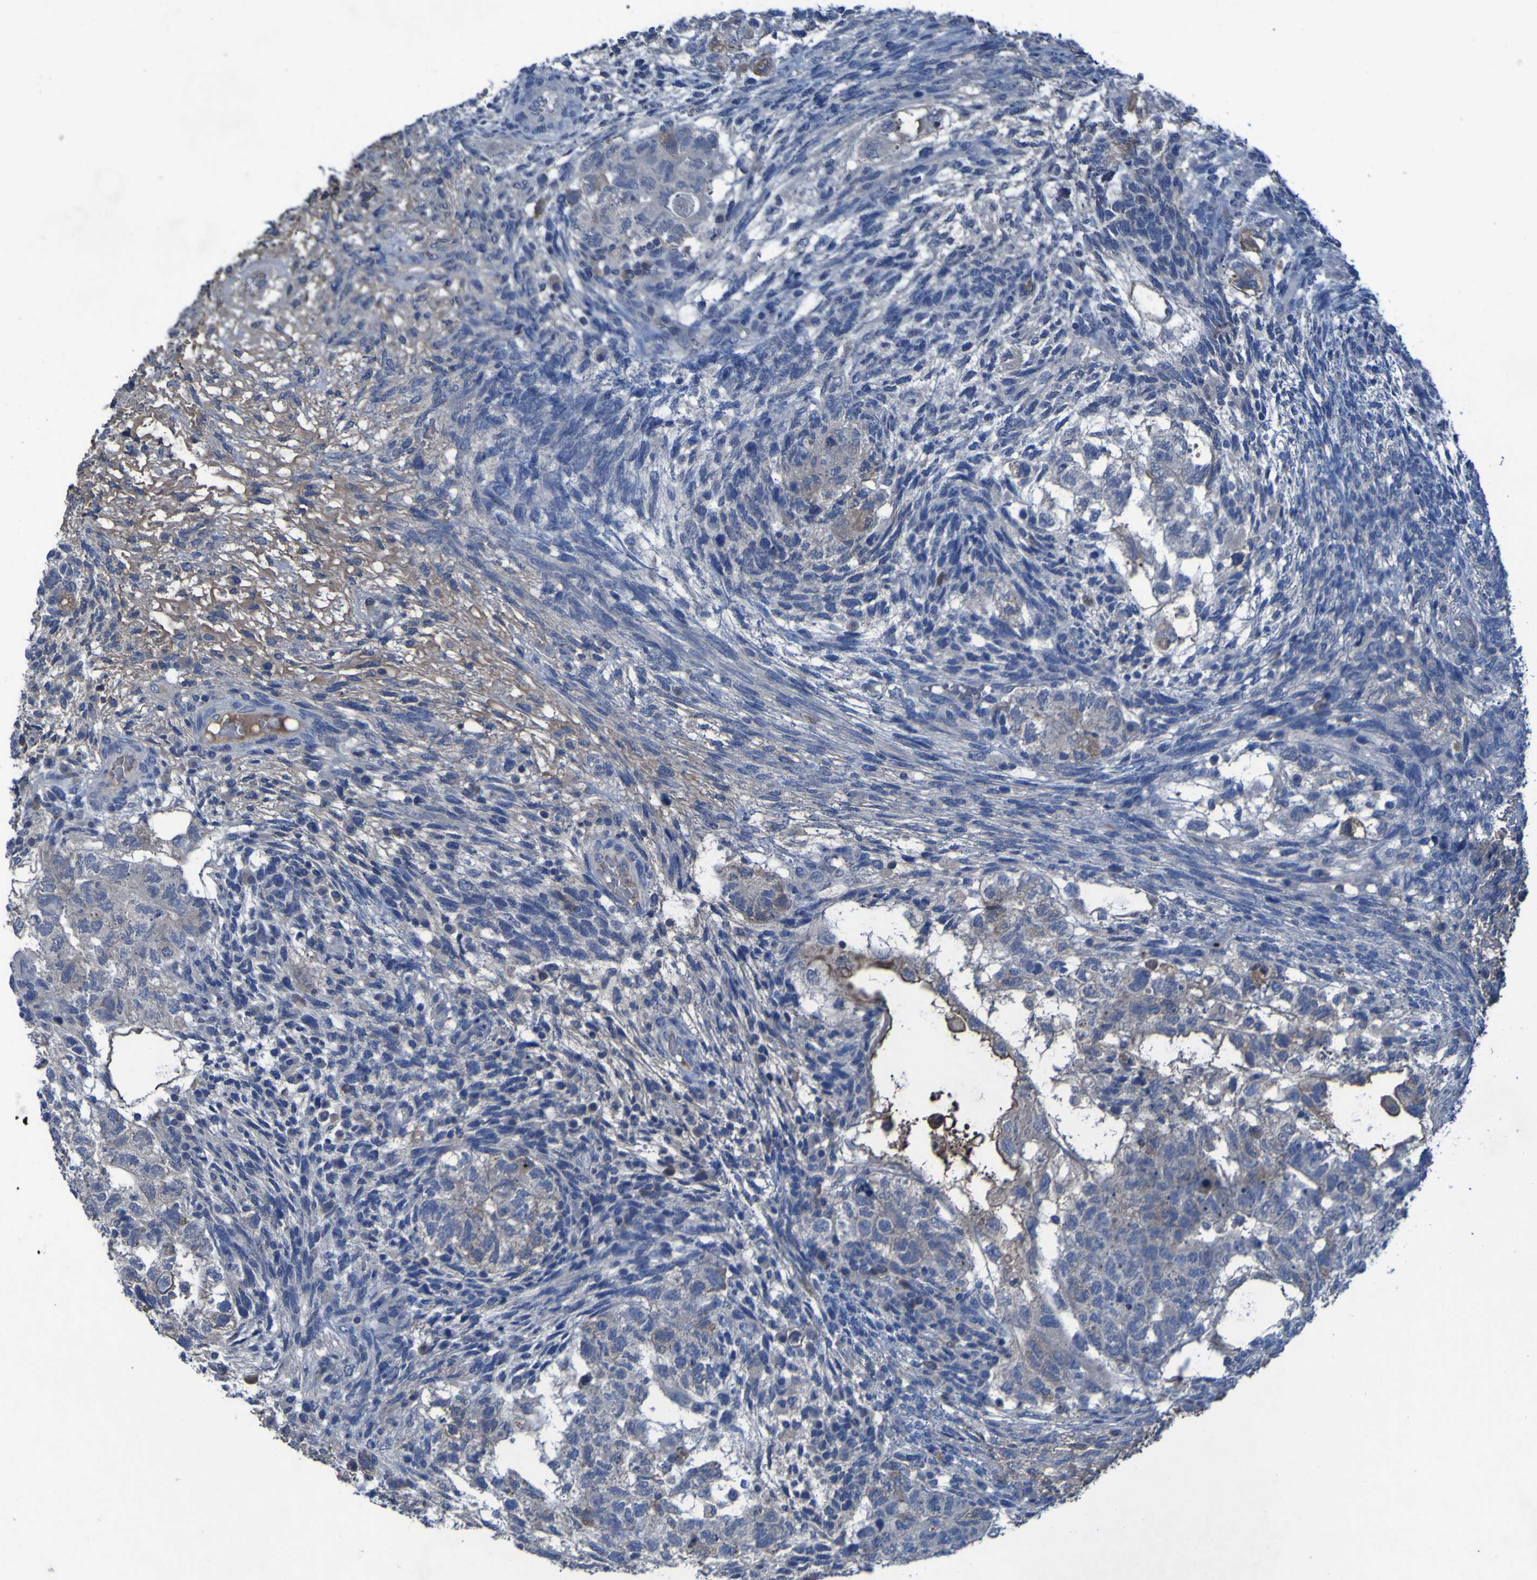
{"staining": {"intensity": "negative", "quantity": "none", "location": "none"}, "tissue": "testis cancer", "cell_type": "Tumor cells", "image_type": "cancer", "snomed": [{"axis": "morphology", "description": "Normal tissue, NOS"}, {"axis": "morphology", "description": "Carcinoma, Embryonal, NOS"}, {"axis": "topography", "description": "Testis"}], "caption": "IHC histopathology image of neoplastic tissue: human testis cancer stained with DAB (3,3'-diaminobenzidine) shows no significant protein positivity in tumor cells.", "gene": "SGK2", "patient": {"sex": "male", "age": 36}}